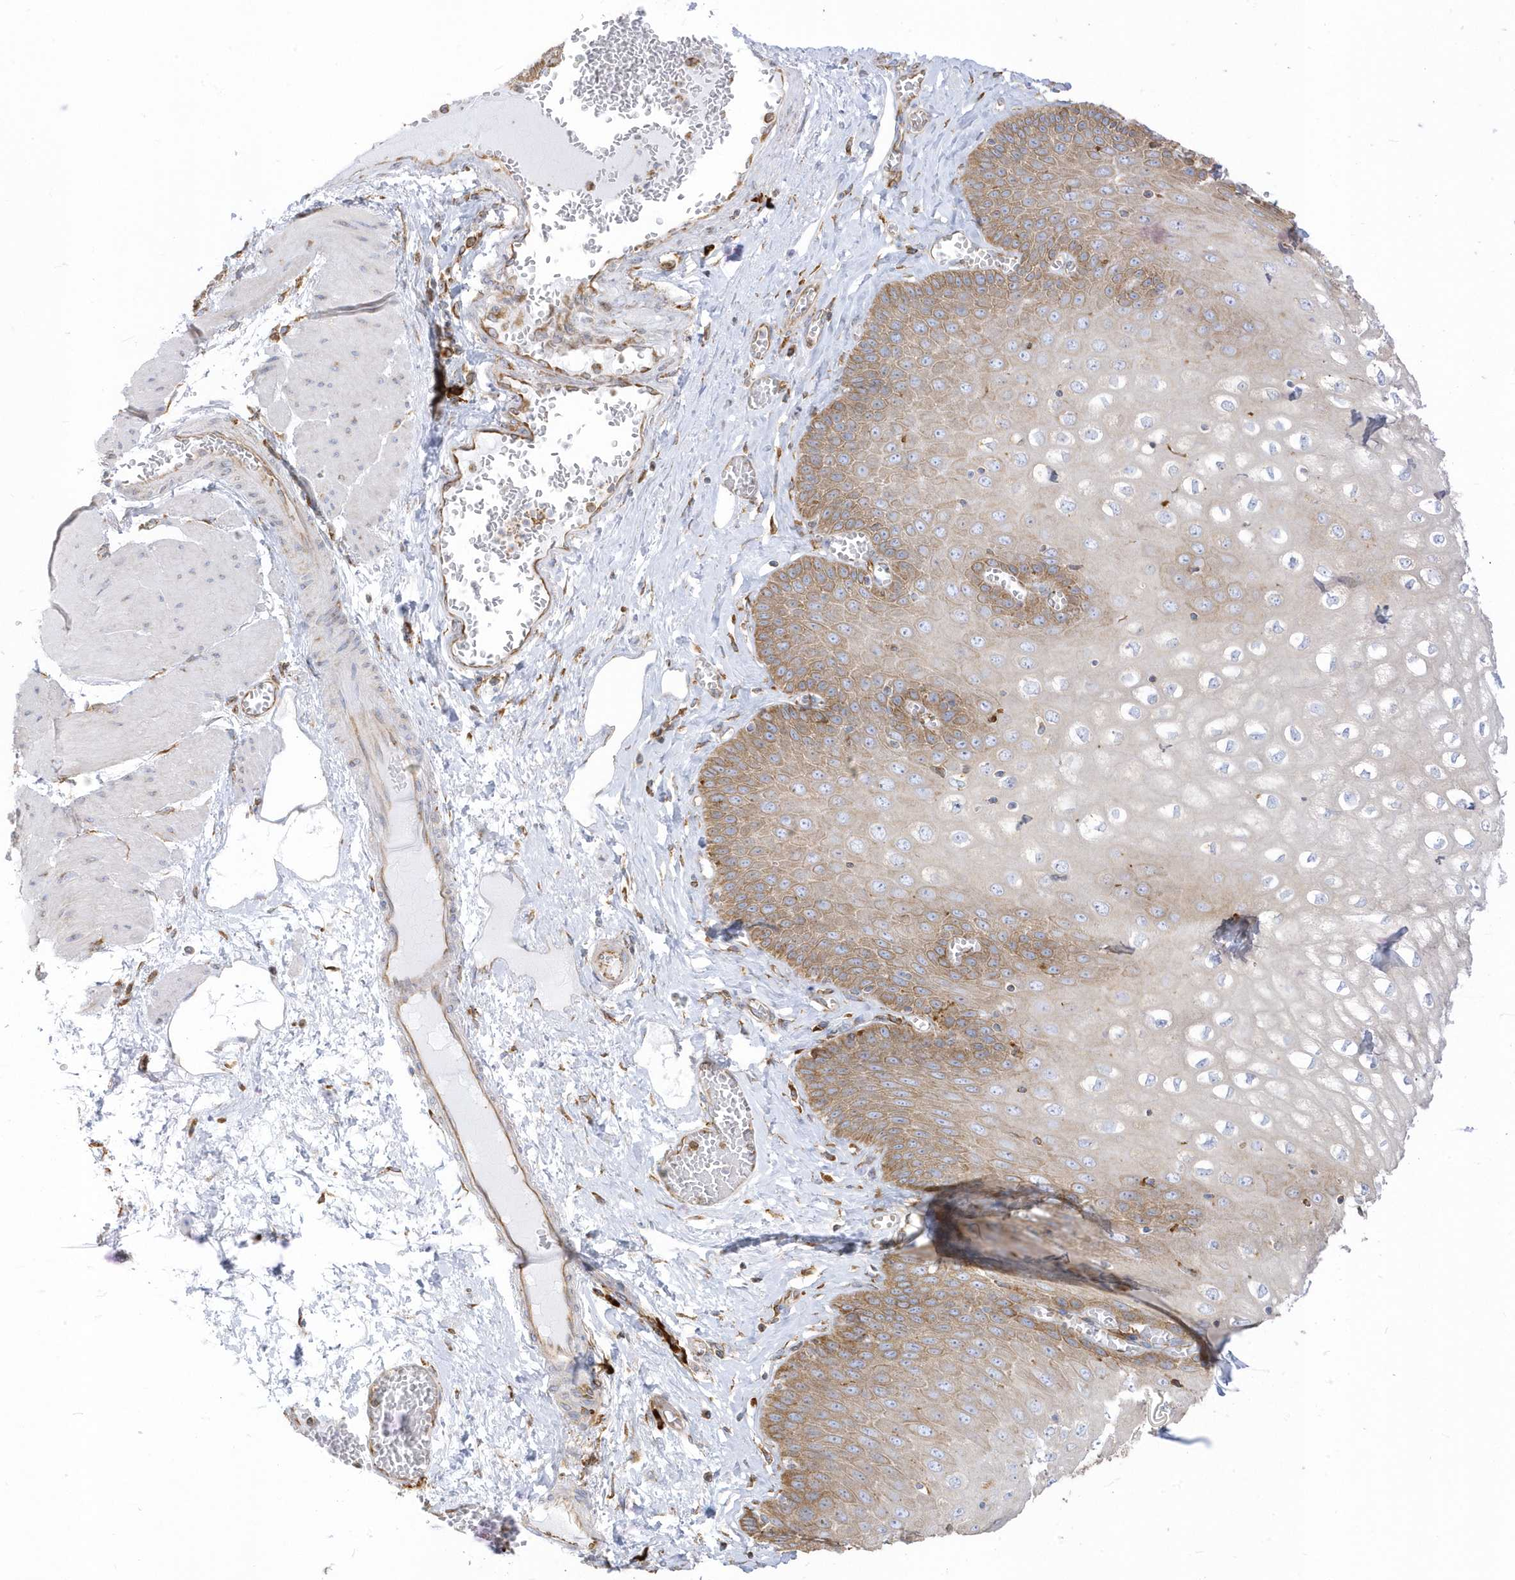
{"staining": {"intensity": "moderate", "quantity": ">75%", "location": "cytoplasmic/membranous"}, "tissue": "esophagus", "cell_type": "Squamous epithelial cells", "image_type": "normal", "snomed": [{"axis": "morphology", "description": "Normal tissue, NOS"}, {"axis": "topography", "description": "Esophagus"}], "caption": "Esophagus stained with immunohistochemistry (IHC) shows moderate cytoplasmic/membranous staining in about >75% of squamous epithelial cells.", "gene": "PDIA6", "patient": {"sex": "male", "age": 60}}